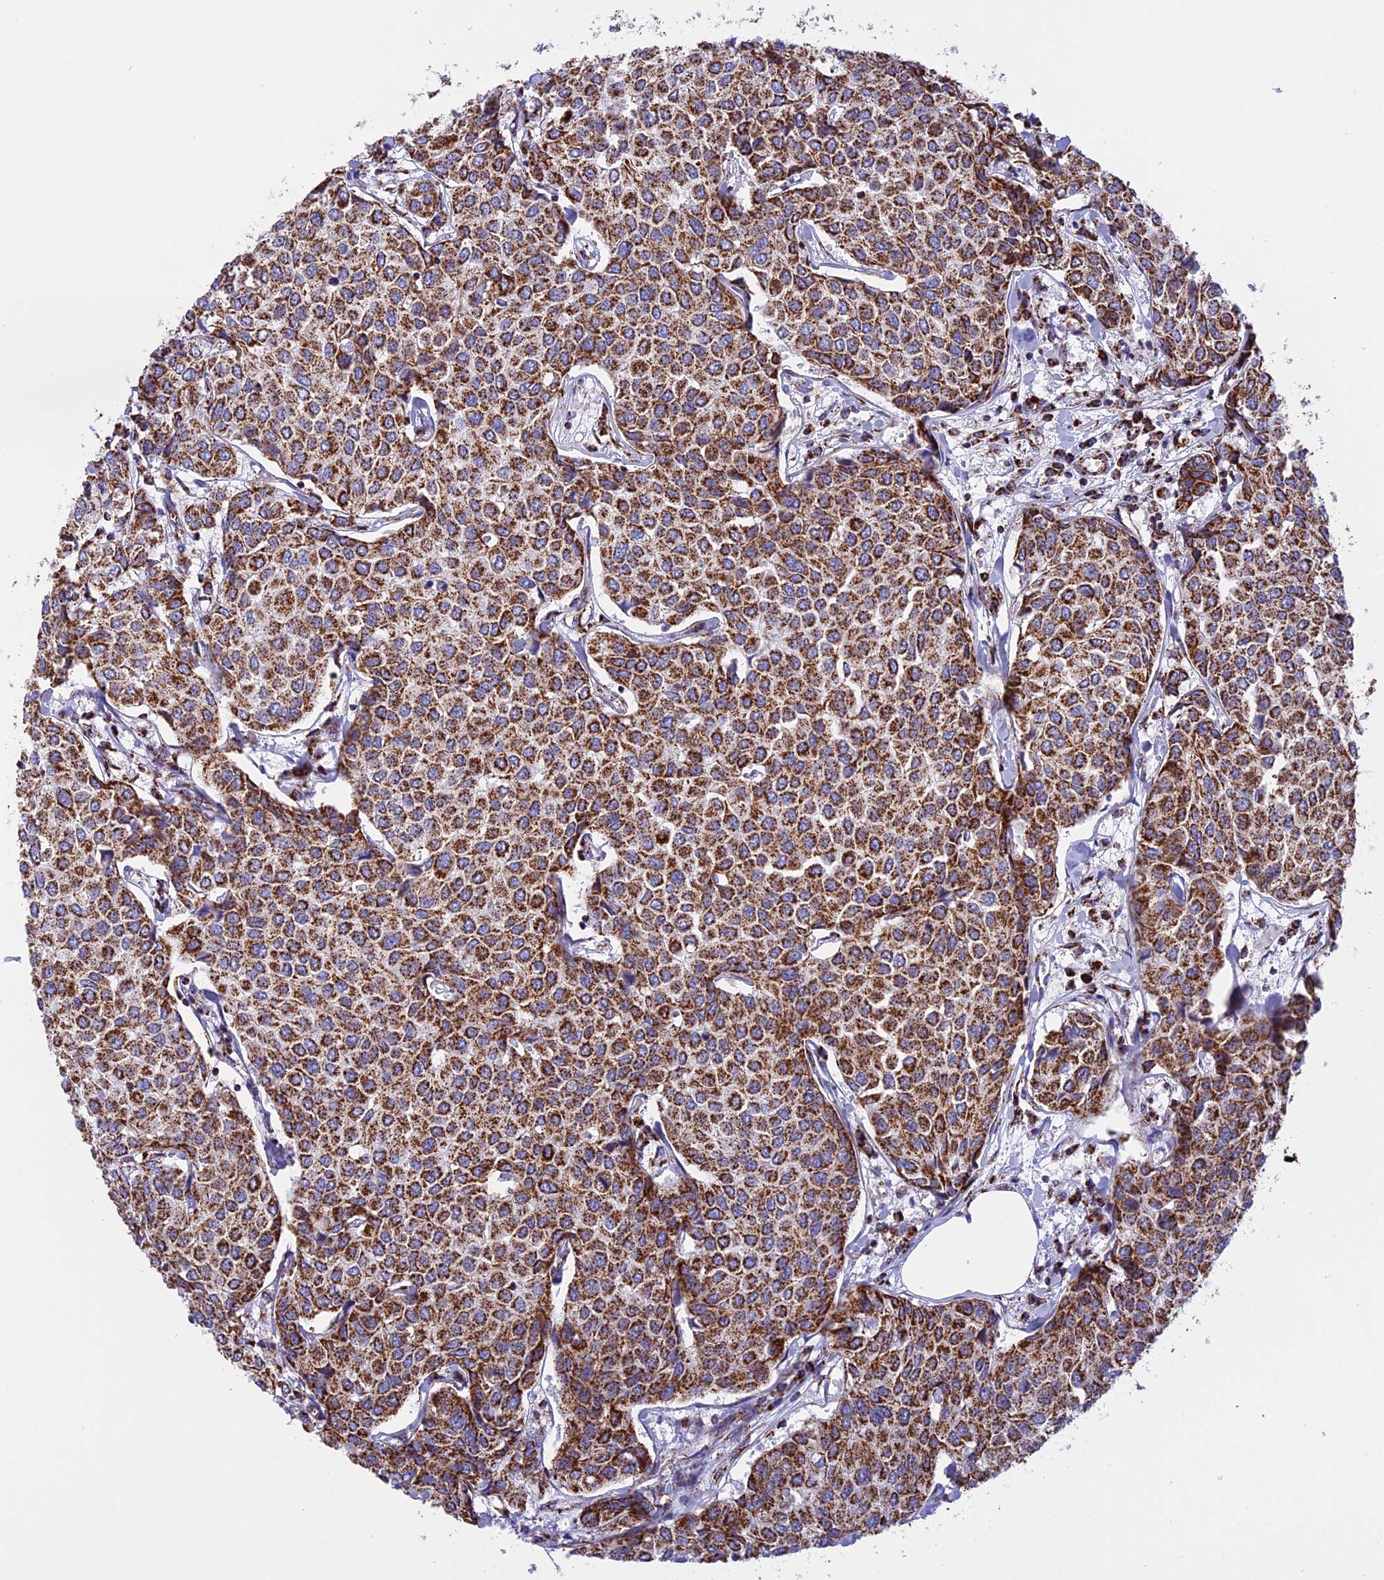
{"staining": {"intensity": "strong", "quantity": ">75%", "location": "cytoplasmic/membranous"}, "tissue": "breast cancer", "cell_type": "Tumor cells", "image_type": "cancer", "snomed": [{"axis": "morphology", "description": "Duct carcinoma"}, {"axis": "topography", "description": "Breast"}], "caption": "Immunohistochemical staining of human breast cancer (intraductal carcinoma) exhibits strong cytoplasmic/membranous protein positivity in about >75% of tumor cells.", "gene": "KCNG1", "patient": {"sex": "female", "age": 55}}